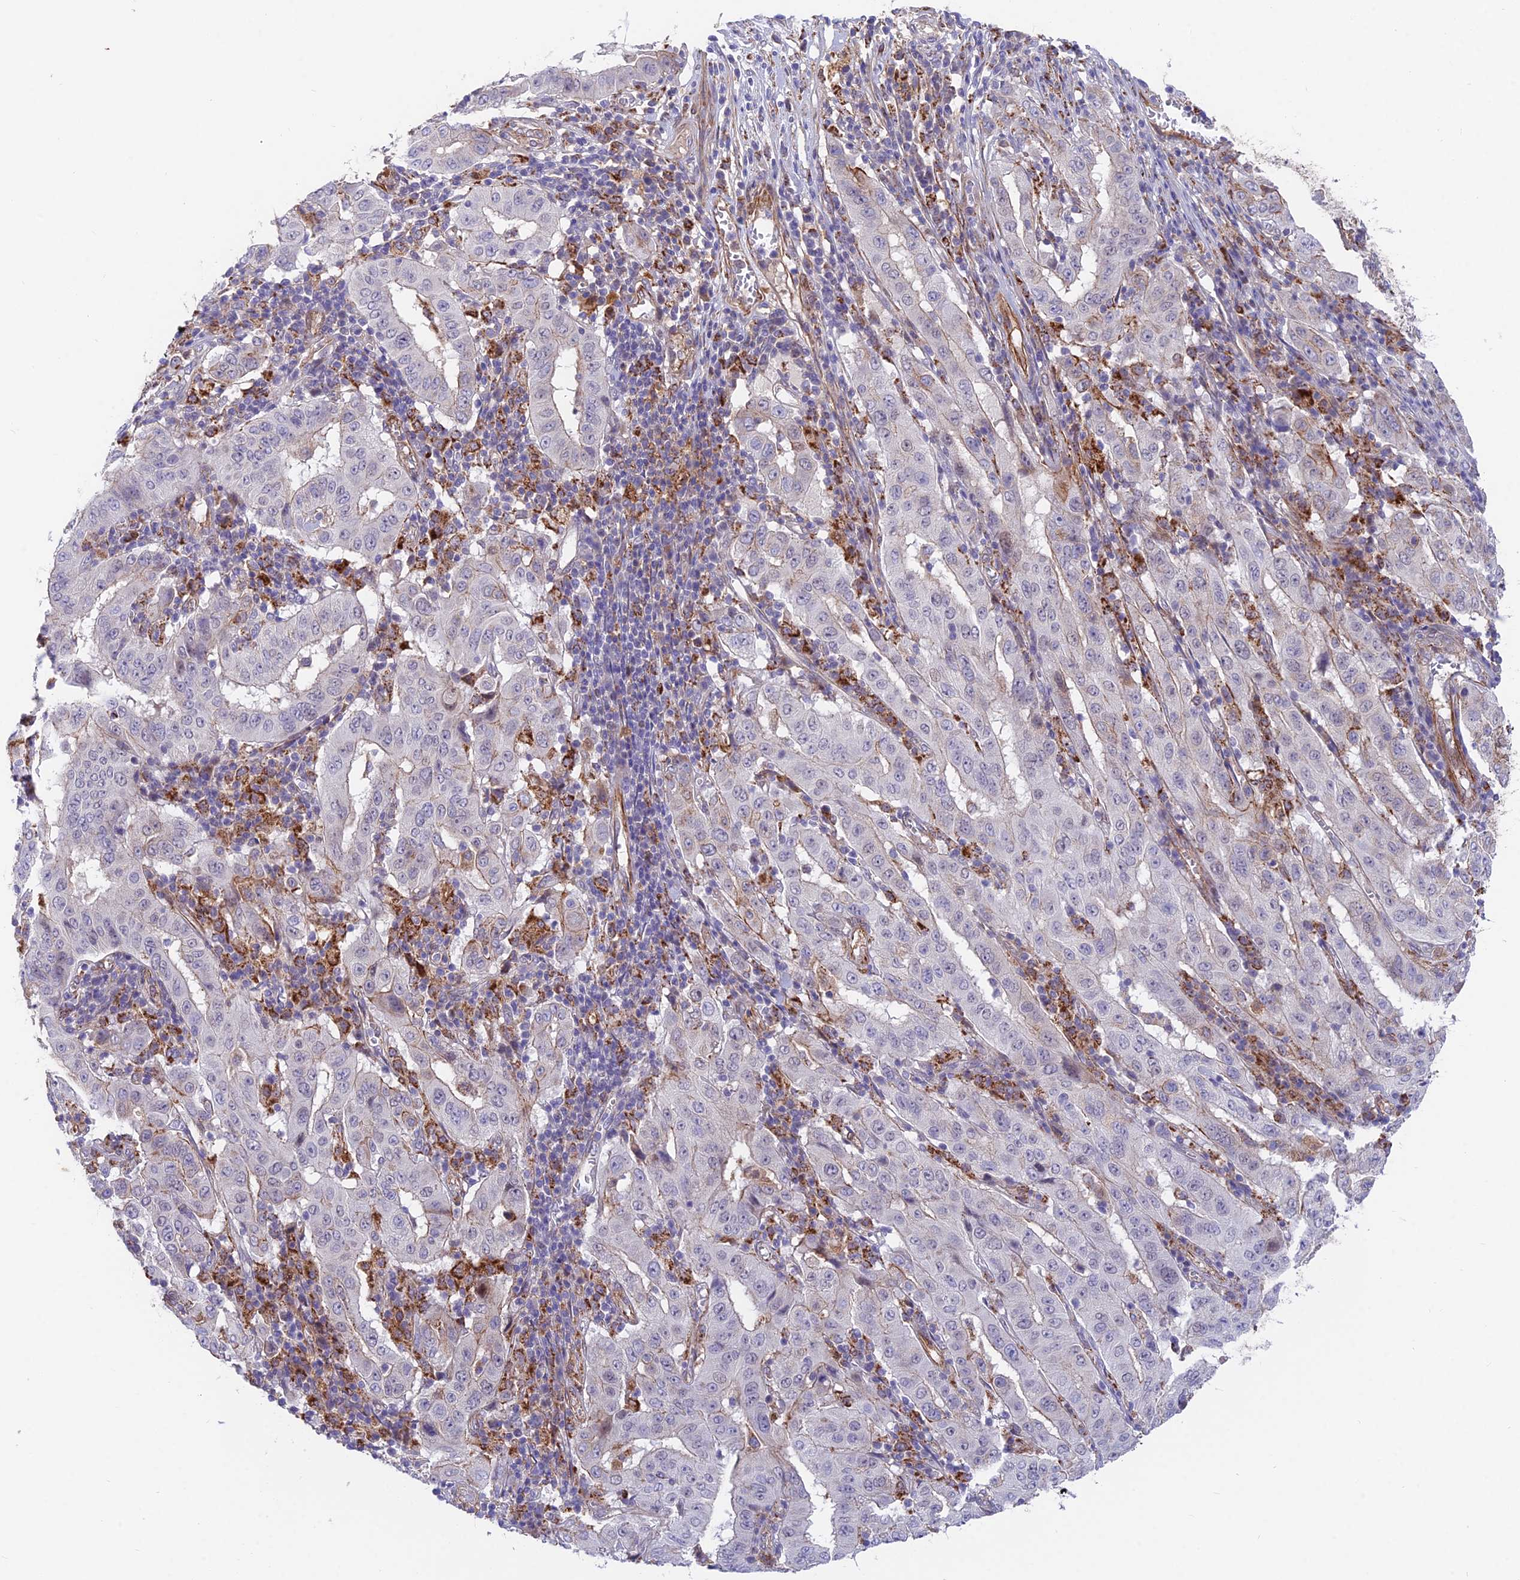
{"staining": {"intensity": "weak", "quantity": "<25%", "location": "cytoplasmic/membranous"}, "tissue": "pancreatic cancer", "cell_type": "Tumor cells", "image_type": "cancer", "snomed": [{"axis": "morphology", "description": "Adenocarcinoma, NOS"}, {"axis": "topography", "description": "Pancreas"}], "caption": "Pancreatic adenocarcinoma was stained to show a protein in brown. There is no significant positivity in tumor cells. Nuclei are stained in blue.", "gene": "TIGD6", "patient": {"sex": "male", "age": 63}}